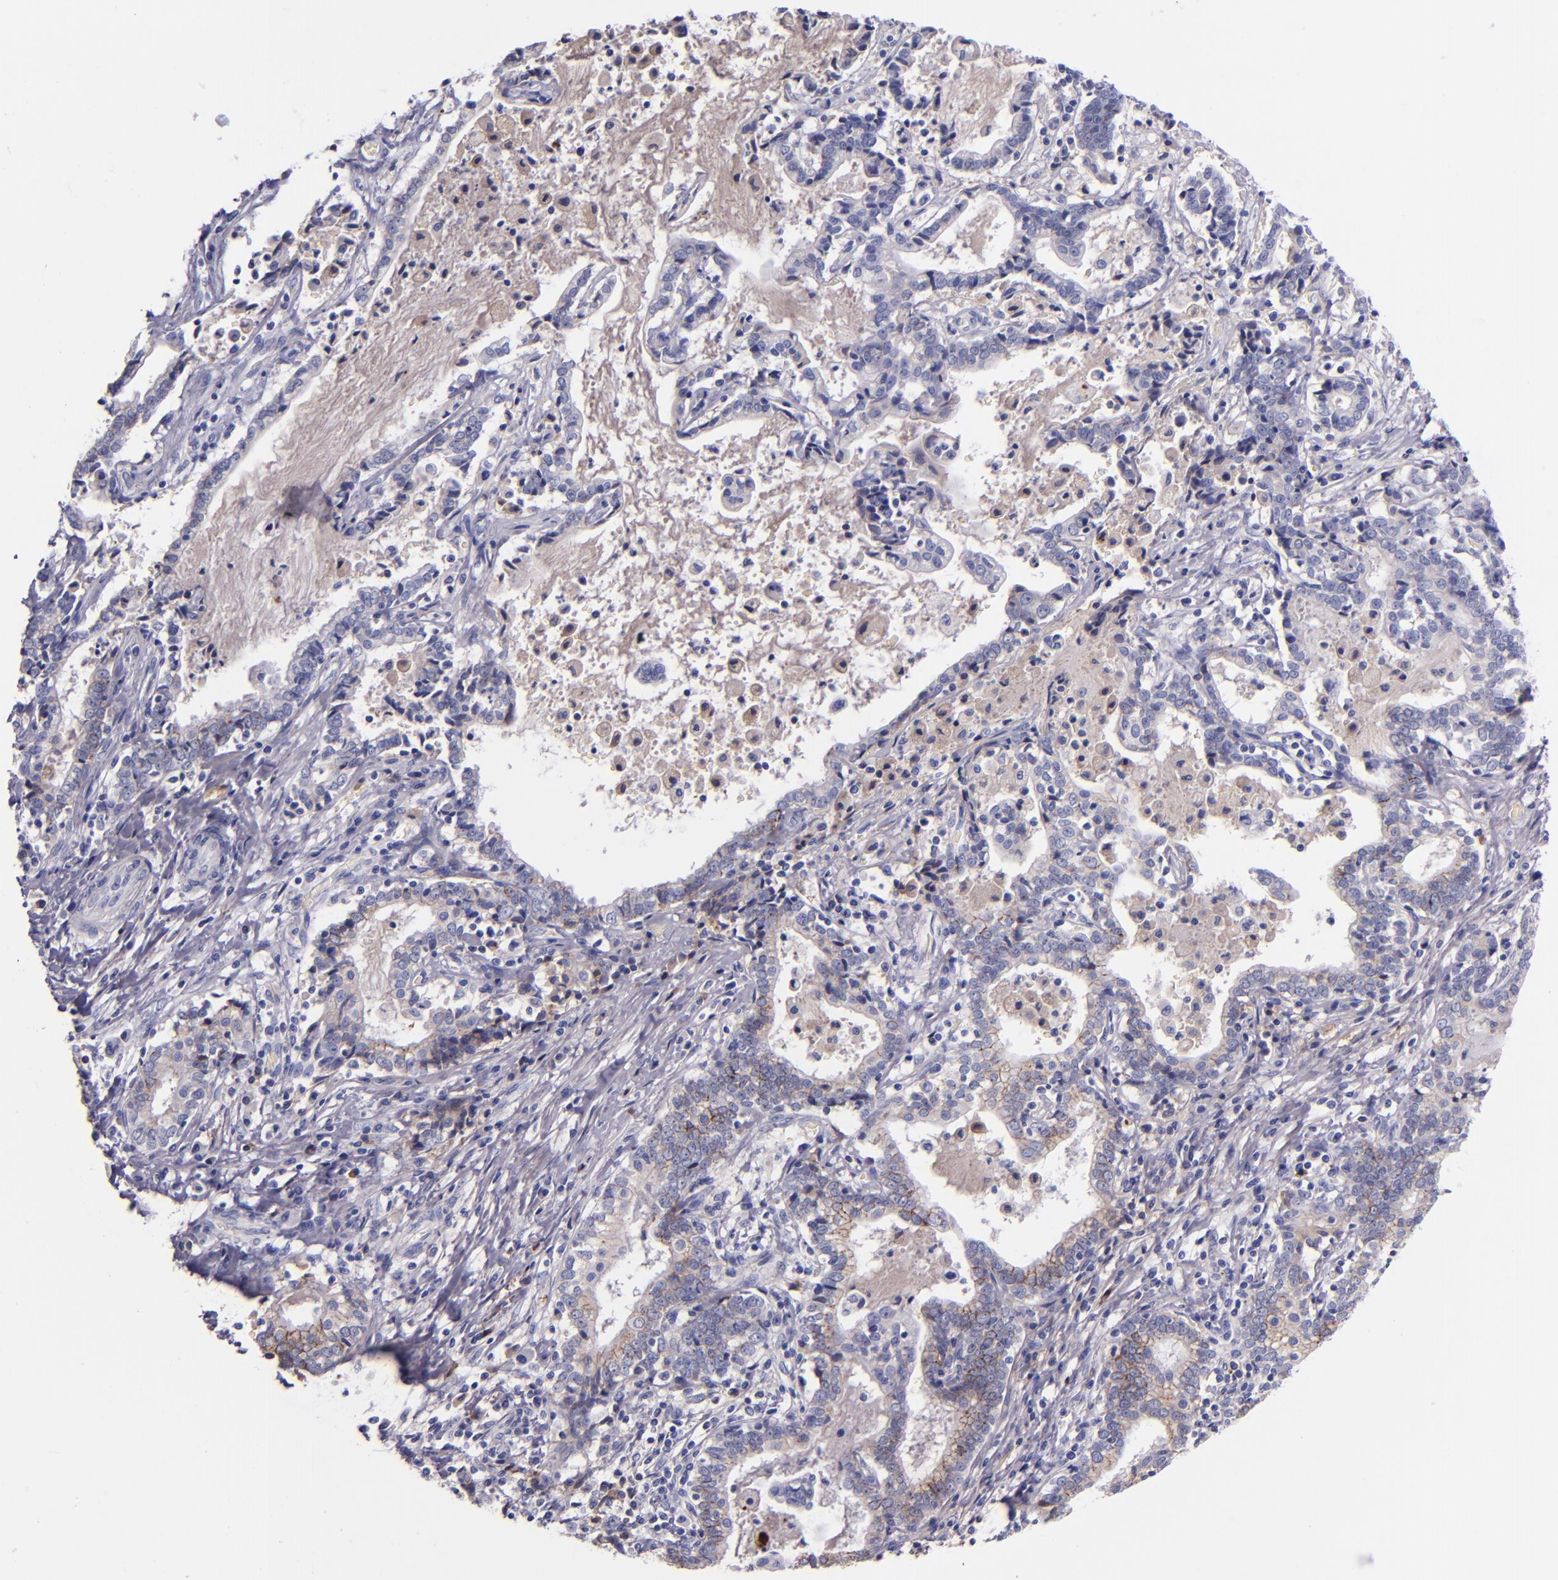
{"staining": {"intensity": "weak", "quantity": "<25%", "location": "cytoplasmic/membranous"}, "tissue": "liver cancer", "cell_type": "Tumor cells", "image_type": "cancer", "snomed": [{"axis": "morphology", "description": "Cholangiocarcinoma"}, {"axis": "topography", "description": "Liver"}], "caption": "Image shows no protein staining in tumor cells of liver cancer tissue.", "gene": "KNG1", "patient": {"sex": "male", "age": 57}}